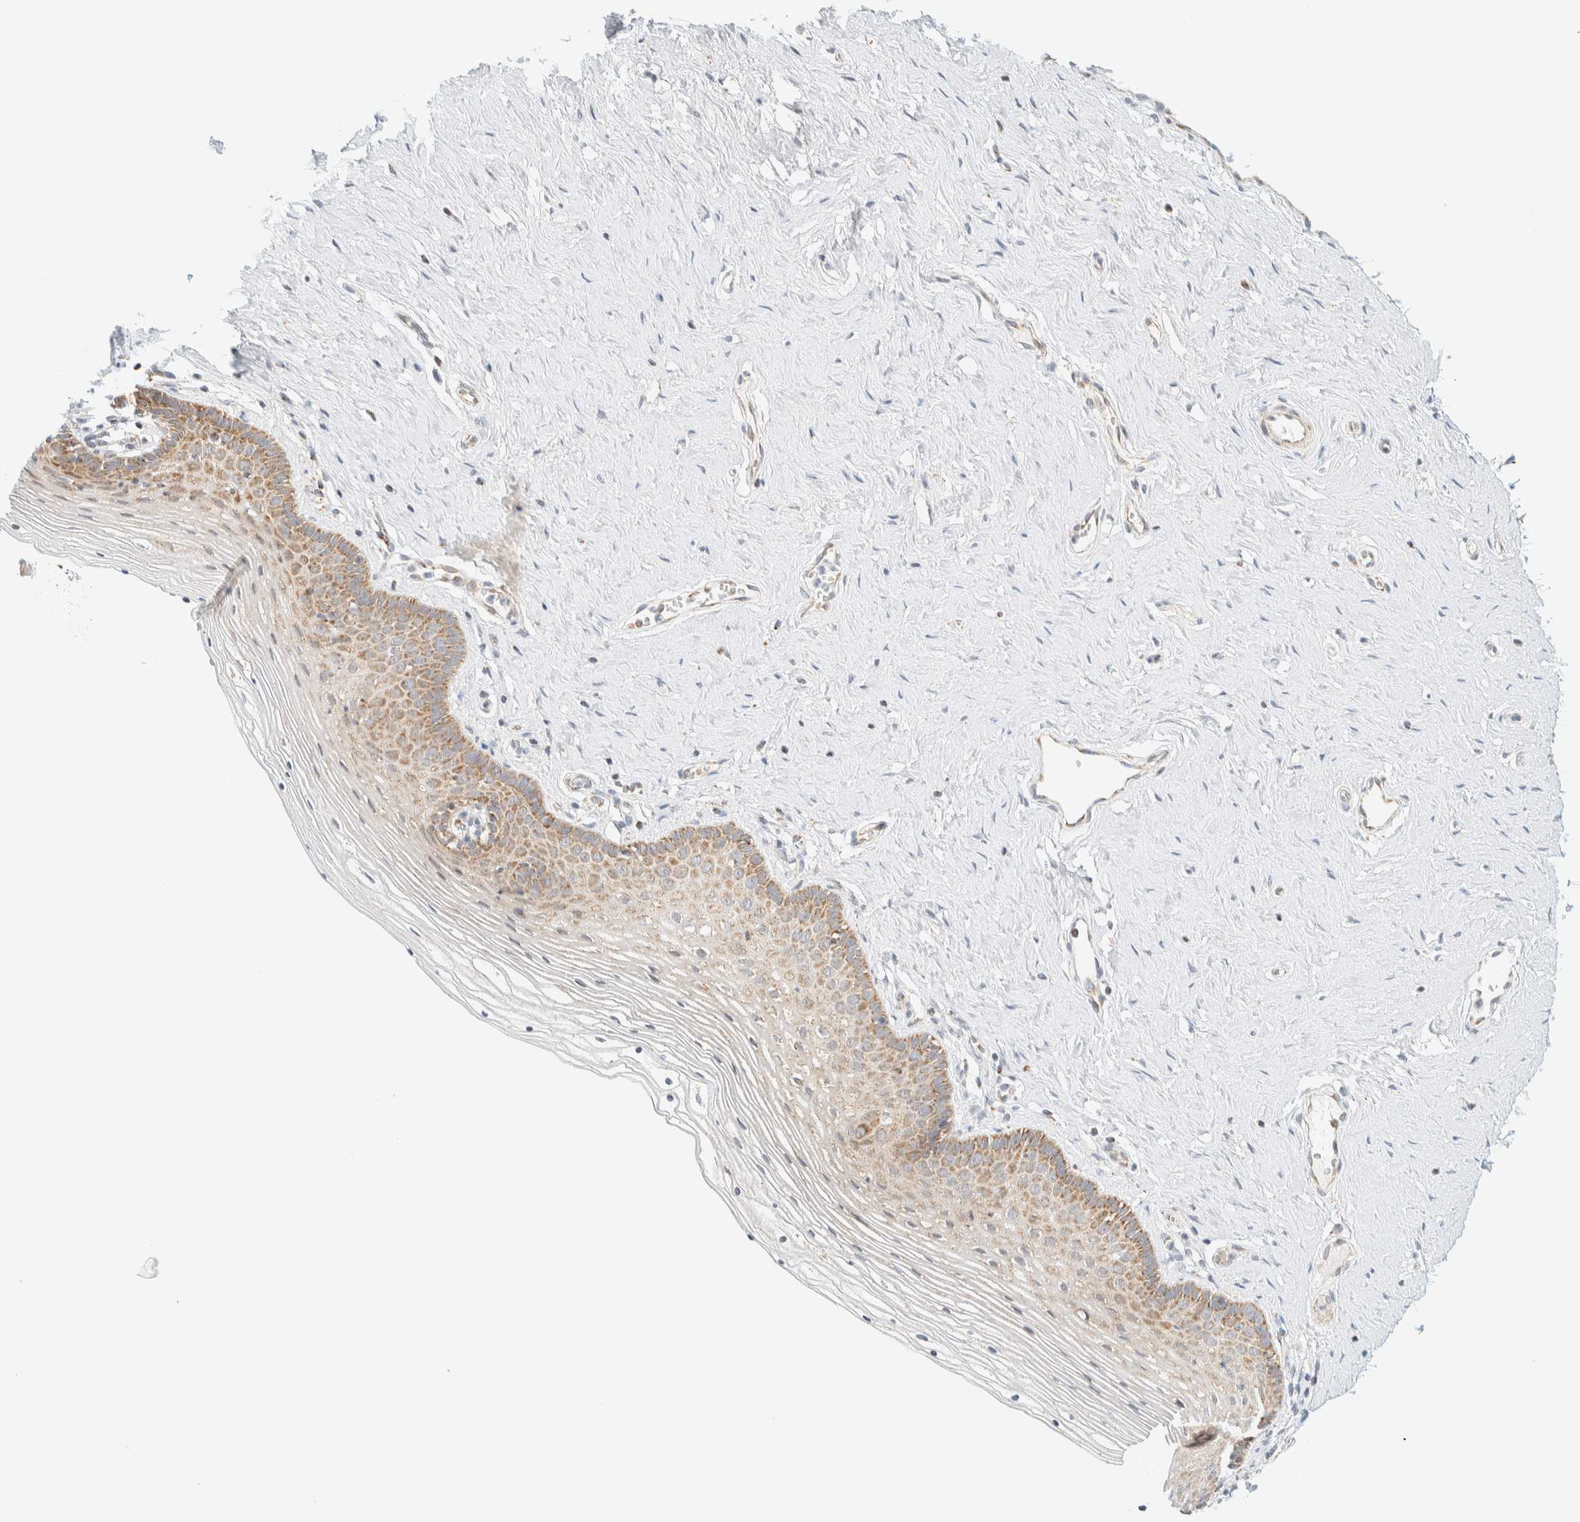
{"staining": {"intensity": "moderate", "quantity": ">75%", "location": "cytoplasmic/membranous"}, "tissue": "vagina", "cell_type": "Squamous epithelial cells", "image_type": "normal", "snomed": [{"axis": "morphology", "description": "Normal tissue, NOS"}, {"axis": "topography", "description": "Vagina"}], "caption": "Moderate cytoplasmic/membranous expression for a protein is seen in about >75% of squamous epithelial cells of normal vagina using immunohistochemistry (IHC).", "gene": "PPM1K", "patient": {"sex": "female", "age": 32}}